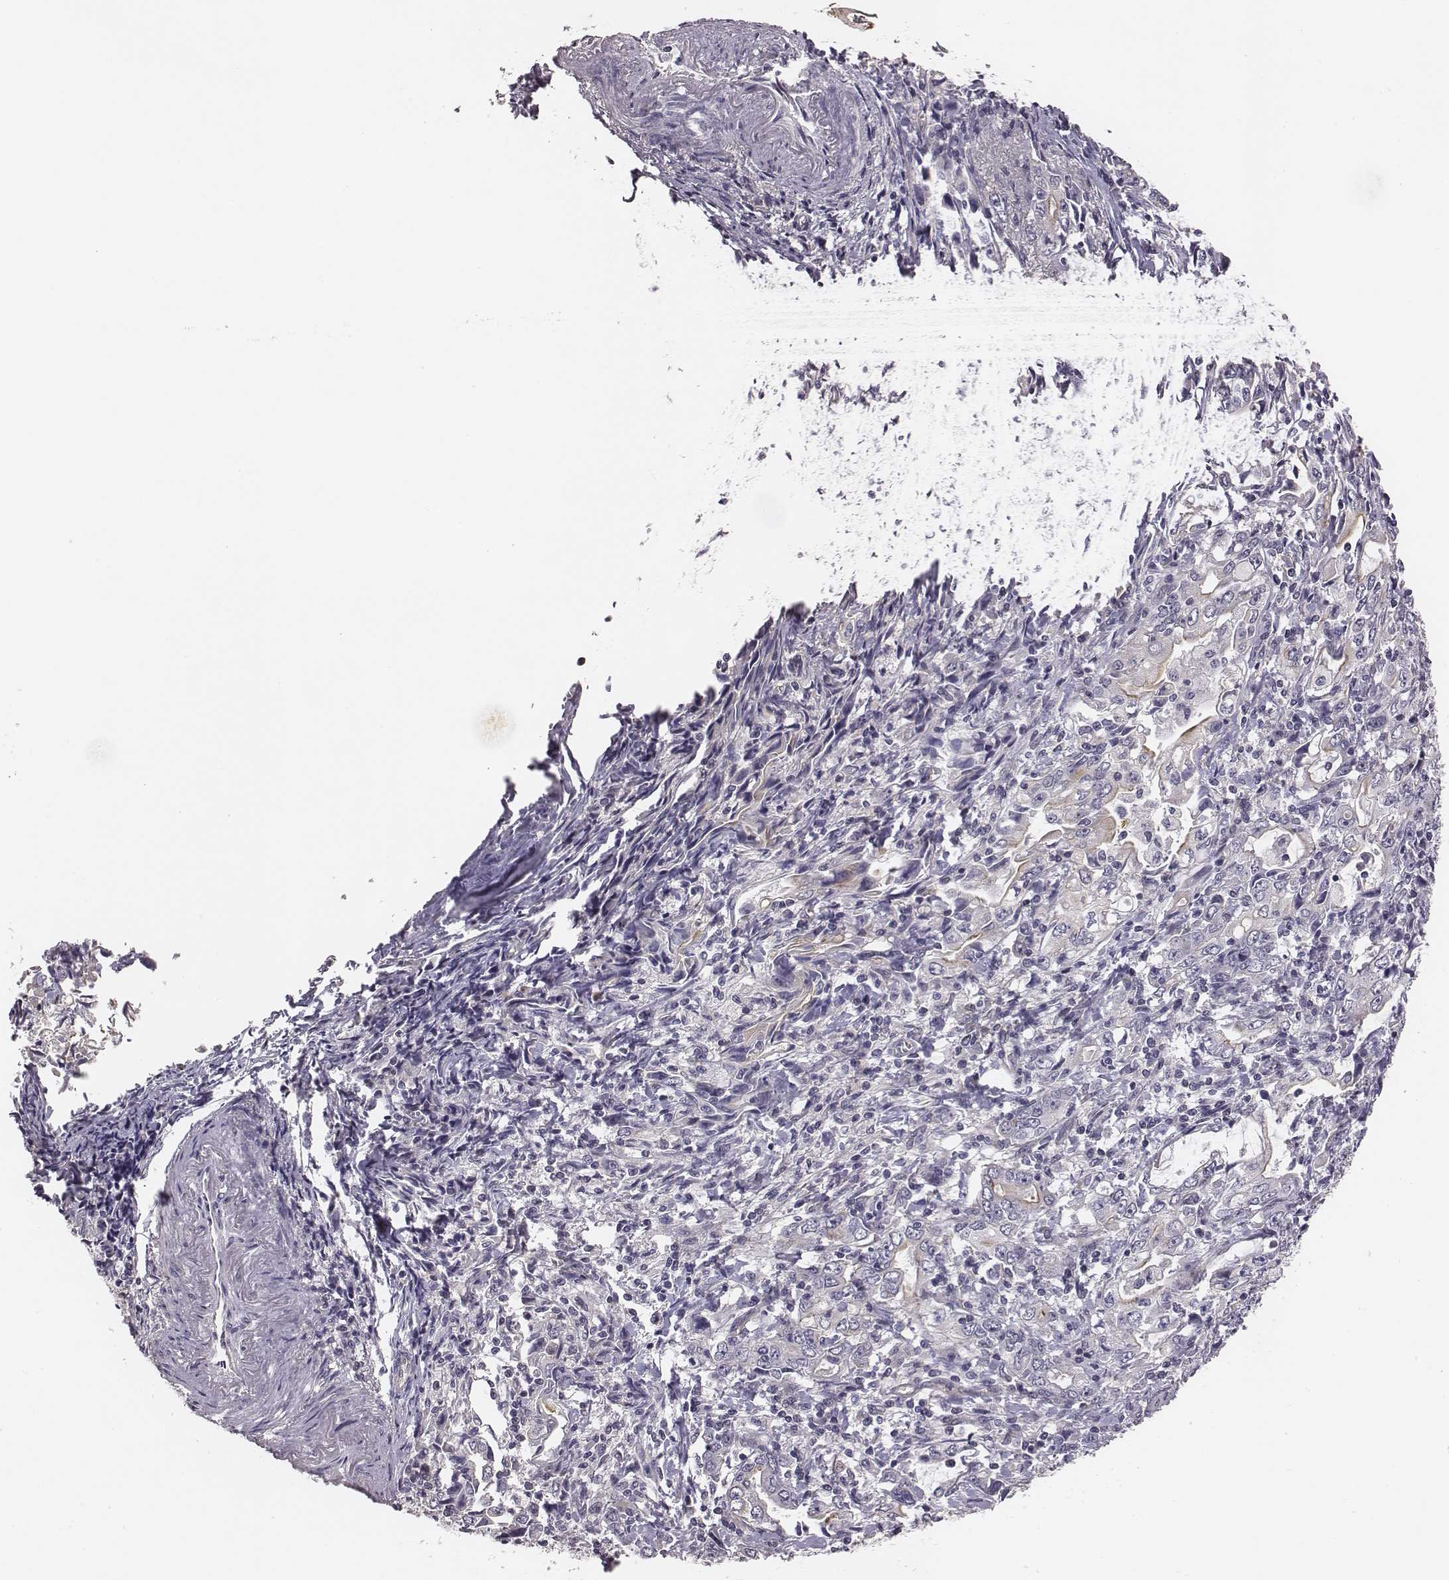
{"staining": {"intensity": "negative", "quantity": "none", "location": "none"}, "tissue": "stomach cancer", "cell_type": "Tumor cells", "image_type": "cancer", "snomed": [{"axis": "morphology", "description": "Adenocarcinoma, NOS"}, {"axis": "topography", "description": "Stomach, lower"}], "caption": "Tumor cells show no significant protein staining in stomach cancer (adenocarcinoma).", "gene": "SCARF1", "patient": {"sex": "female", "age": 72}}